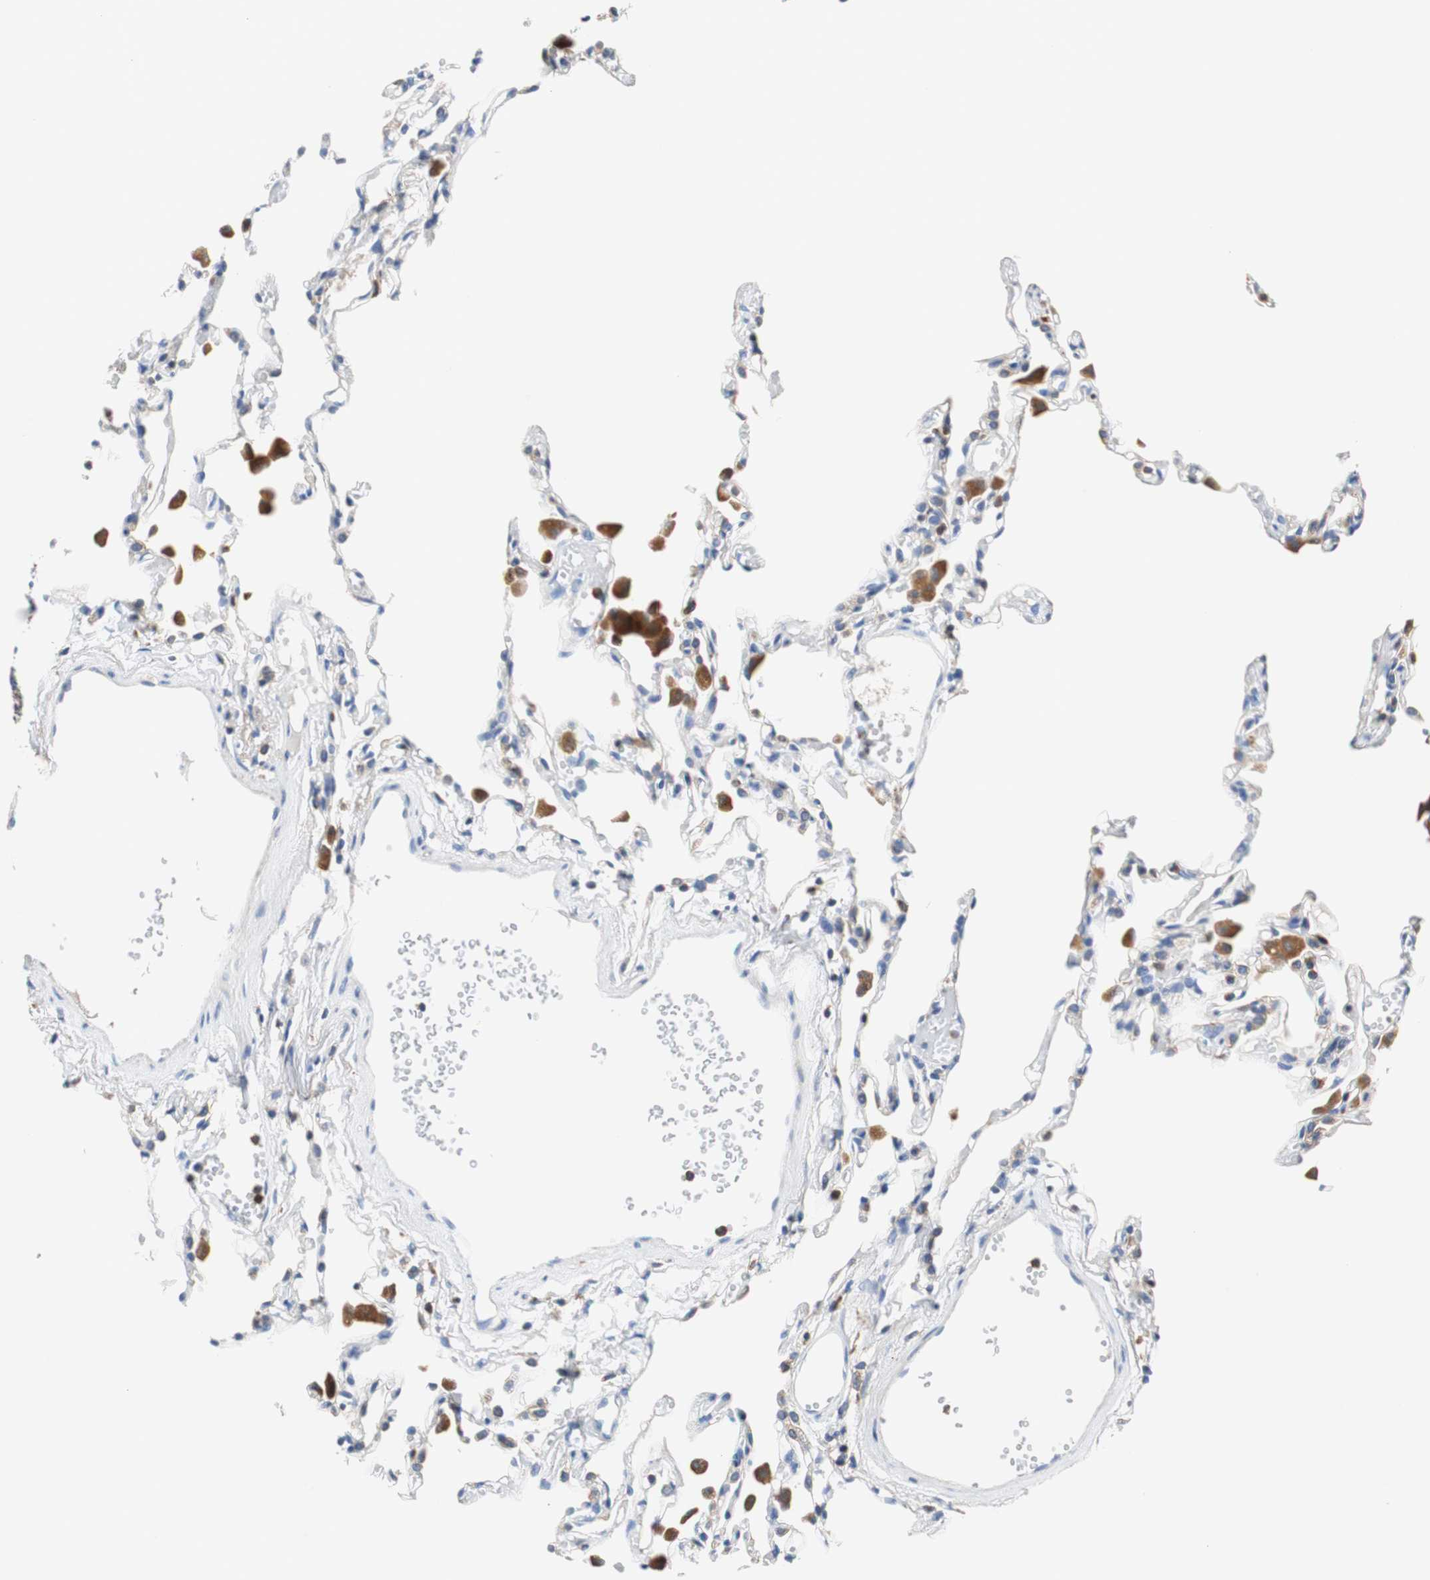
{"staining": {"intensity": "weak", "quantity": "25%-75%", "location": "cytoplasmic/membranous"}, "tissue": "lung", "cell_type": "Alveolar cells", "image_type": "normal", "snomed": [{"axis": "morphology", "description": "Normal tissue, NOS"}, {"axis": "topography", "description": "Lung"}], "caption": "A high-resolution image shows immunohistochemistry (IHC) staining of normal lung, which exhibits weak cytoplasmic/membranous positivity in approximately 25%-75% of alveolar cells.", "gene": "VAMP8", "patient": {"sex": "female", "age": 49}}